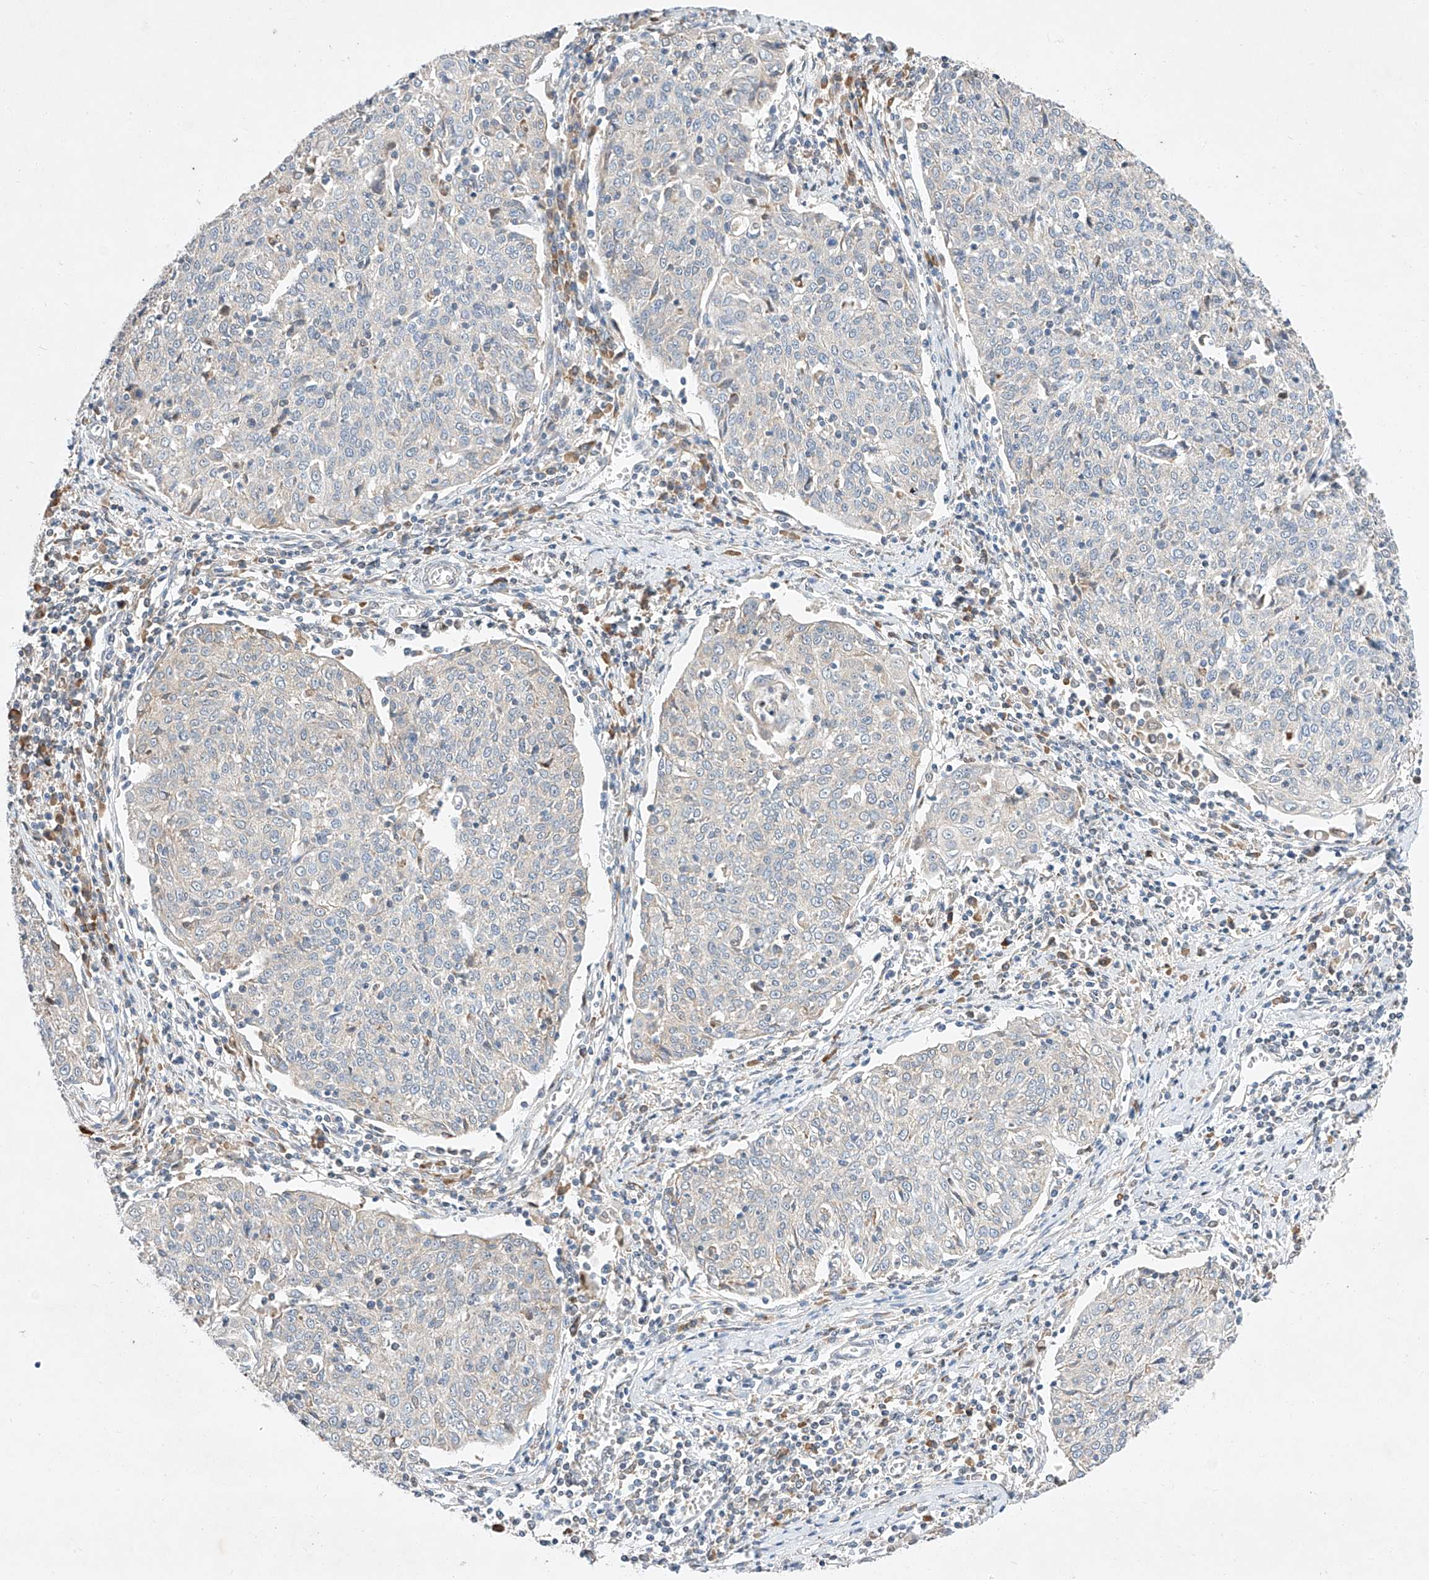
{"staining": {"intensity": "negative", "quantity": "none", "location": "none"}, "tissue": "cervical cancer", "cell_type": "Tumor cells", "image_type": "cancer", "snomed": [{"axis": "morphology", "description": "Squamous cell carcinoma, NOS"}, {"axis": "topography", "description": "Cervix"}], "caption": "High power microscopy micrograph of an immunohistochemistry histopathology image of cervical squamous cell carcinoma, revealing no significant positivity in tumor cells. The staining is performed using DAB (3,3'-diaminobenzidine) brown chromogen with nuclei counter-stained in using hematoxylin.", "gene": "C6orf118", "patient": {"sex": "female", "age": 48}}